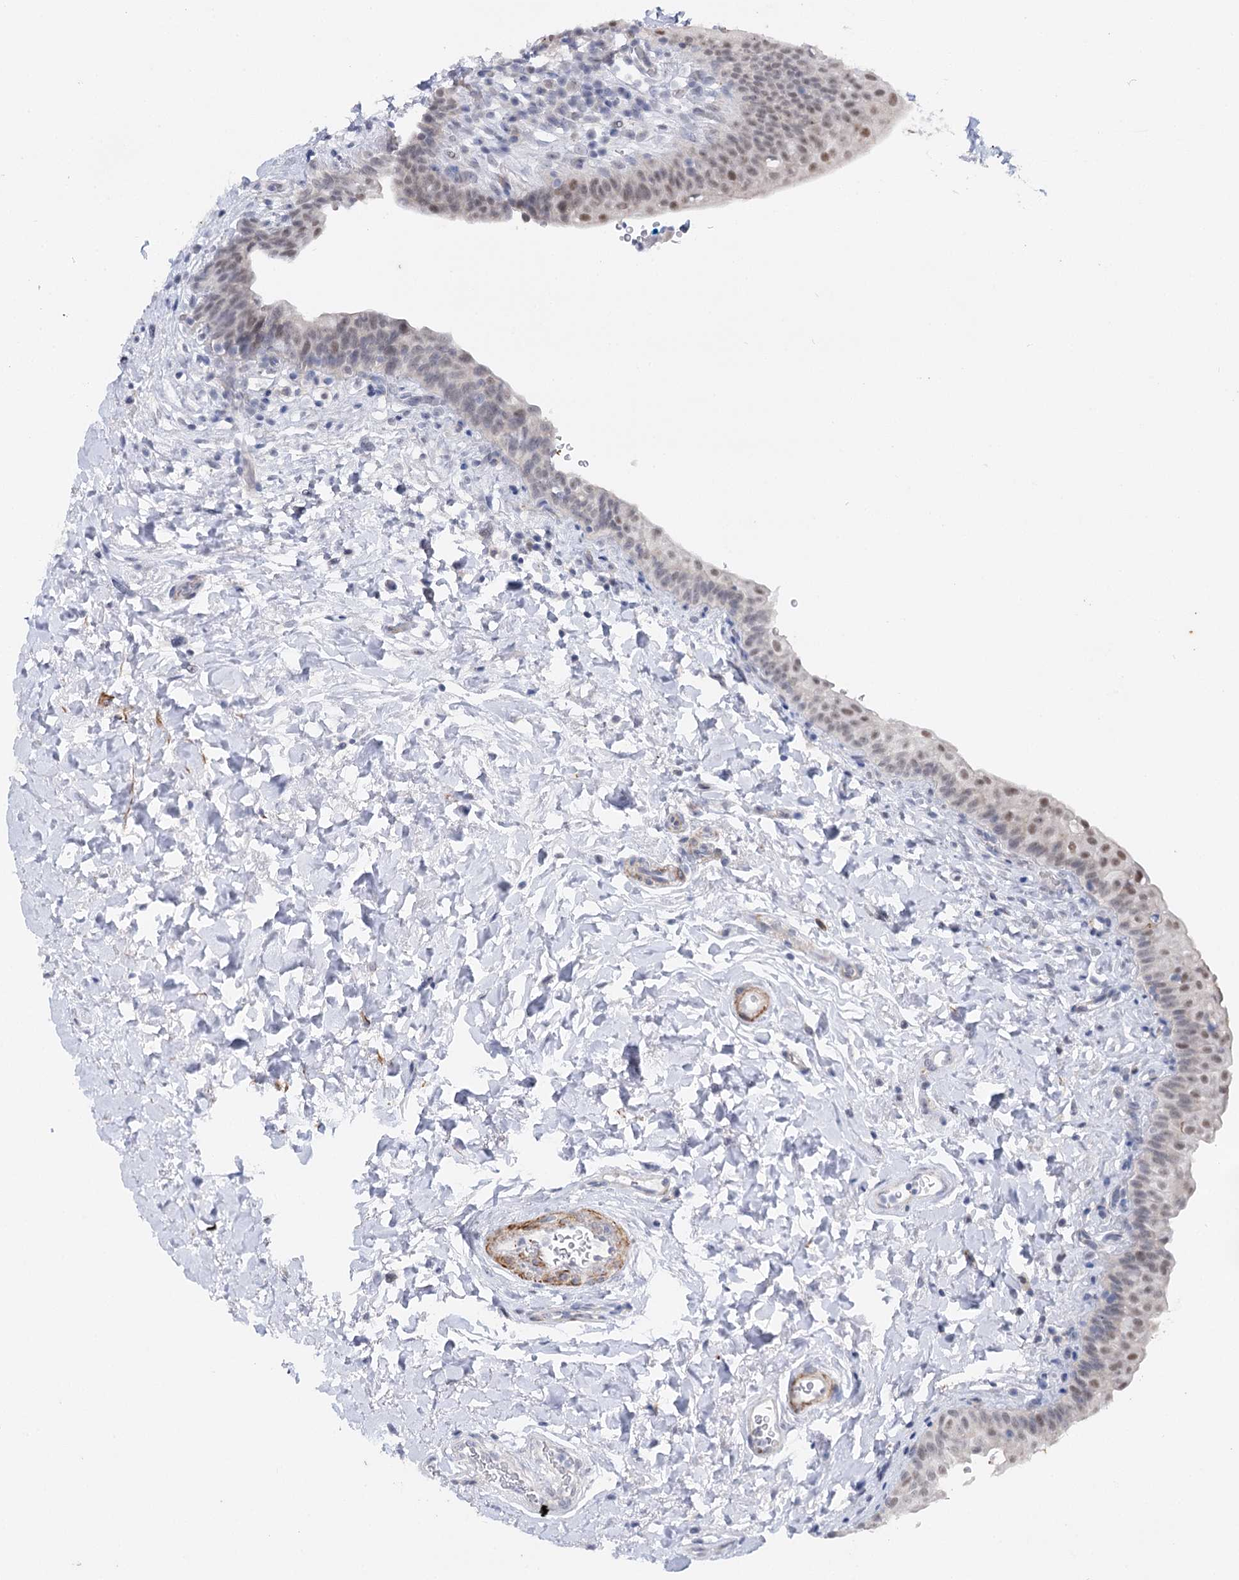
{"staining": {"intensity": "moderate", "quantity": "<25%", "location": "nuclear"}, "tissue": "urinary bladder", "cell_type": "Urothelial cells", "image_type": "normal", "snomed": [{"axis": "morphology", "description": "Normal tissue, NOS"}, {"axis": "topography", "description": "Urinary bladder"}], "caption": "Immunohistochemical staining of normal human urinary bladder exhibits low levels of moderate nuclear expression in approximately <25% of urothelial cells.", "gene": "AGXT2", "patient": {"sex": "male", "age": 83}}